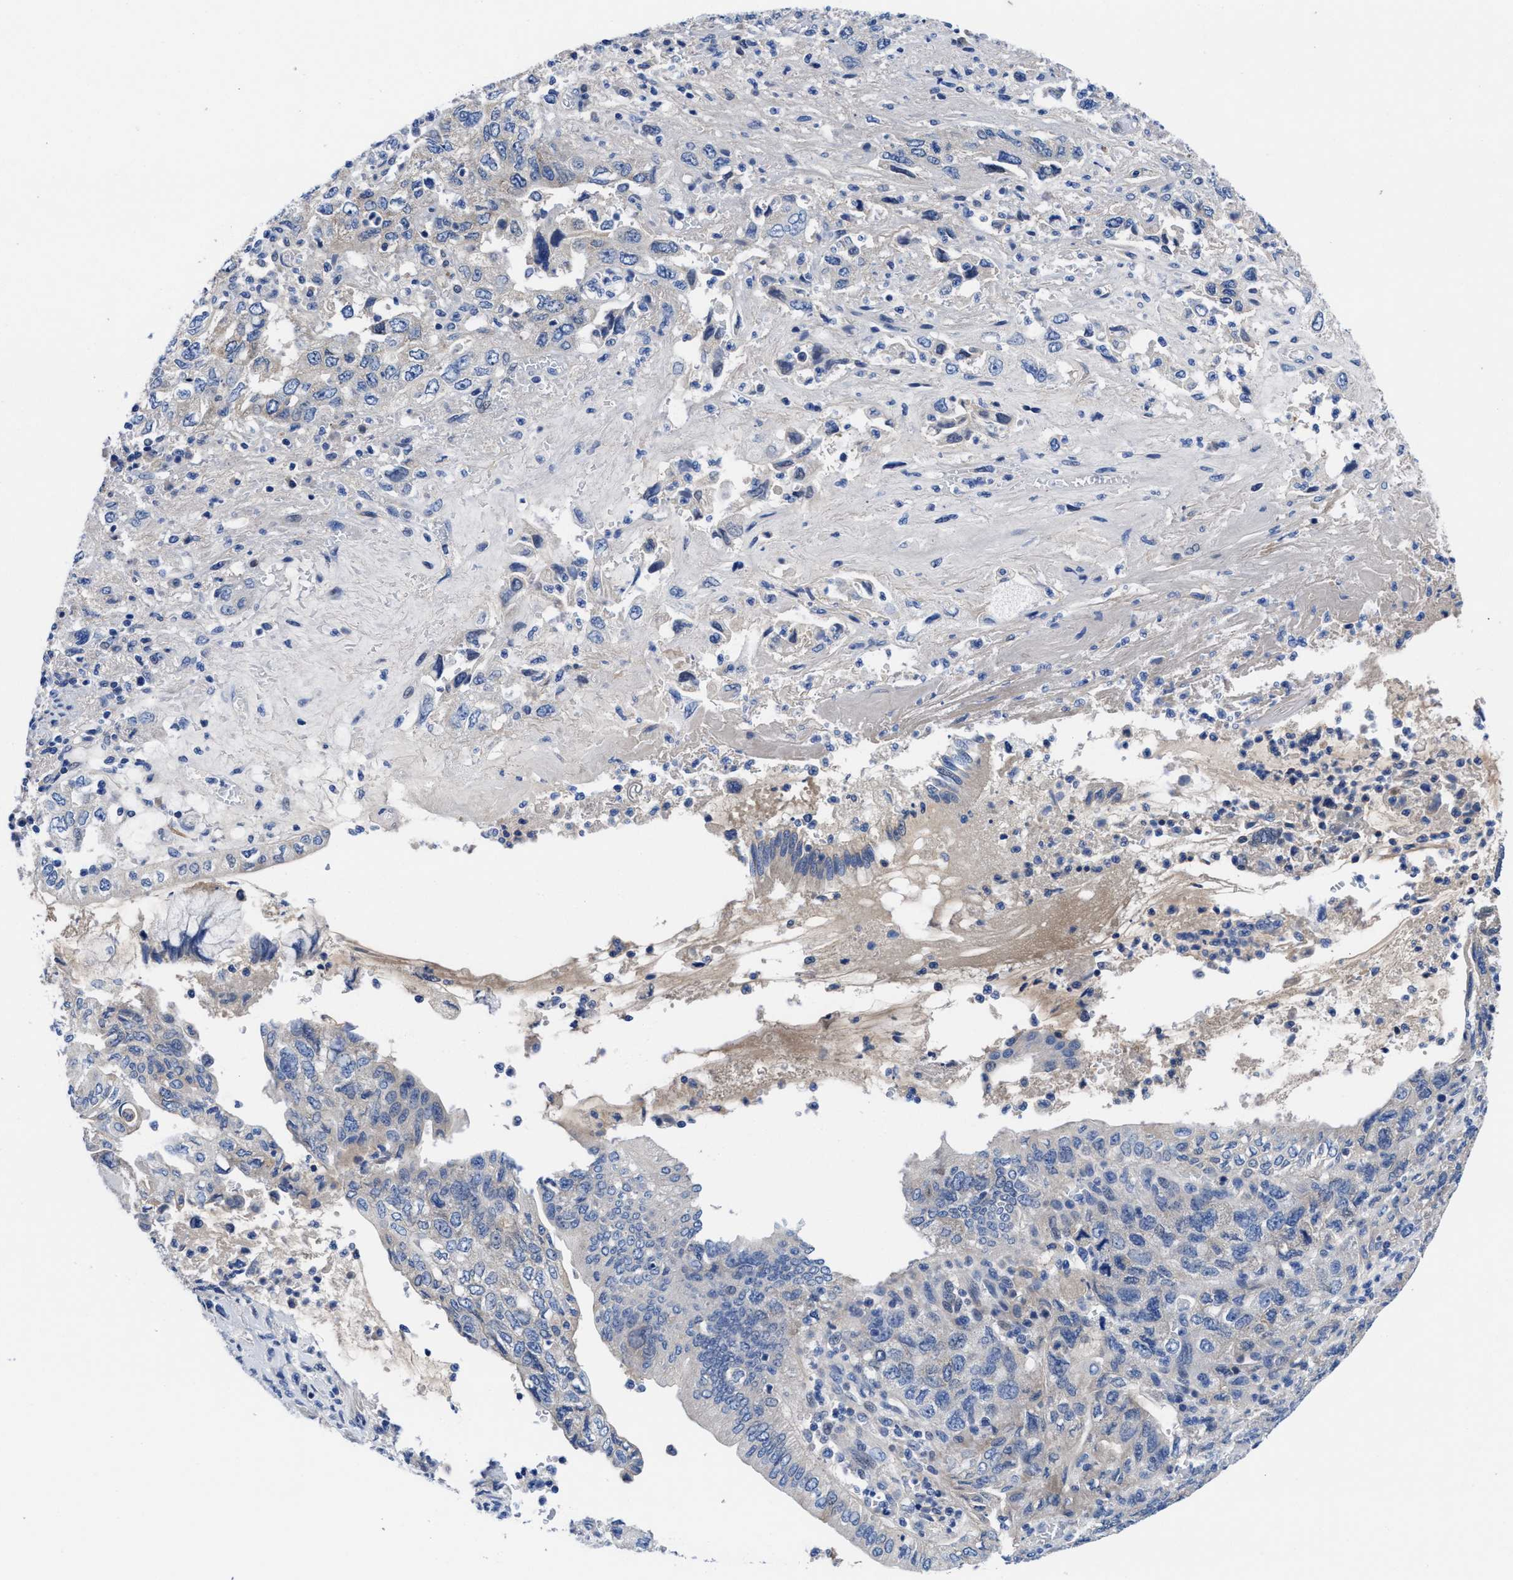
{"staining": {"intensity": "negative", "quantity": "none", "location": "none"}, "tissue": "pancreatic cancer", "cell_type": "Tumor cells", "image_type": "cancer", "snomed": [{"axis": "morphology", "description": "Adenocarcinoma, NOS"}, {"axis": "topography", "description": "Pancreas"}], "caption": "This is a image of IHC staining of adenocarcinoma (pancreatic), which shows no staining in tumor cells. (Stains: DAB (3,3'-diaminobenzidine) IHC with hematoxylin counter stain, Microscopy: brightfield microscopy at high magnification).", "gene": "DHRS13", "patient": {"sex": "female", "age": 73}}